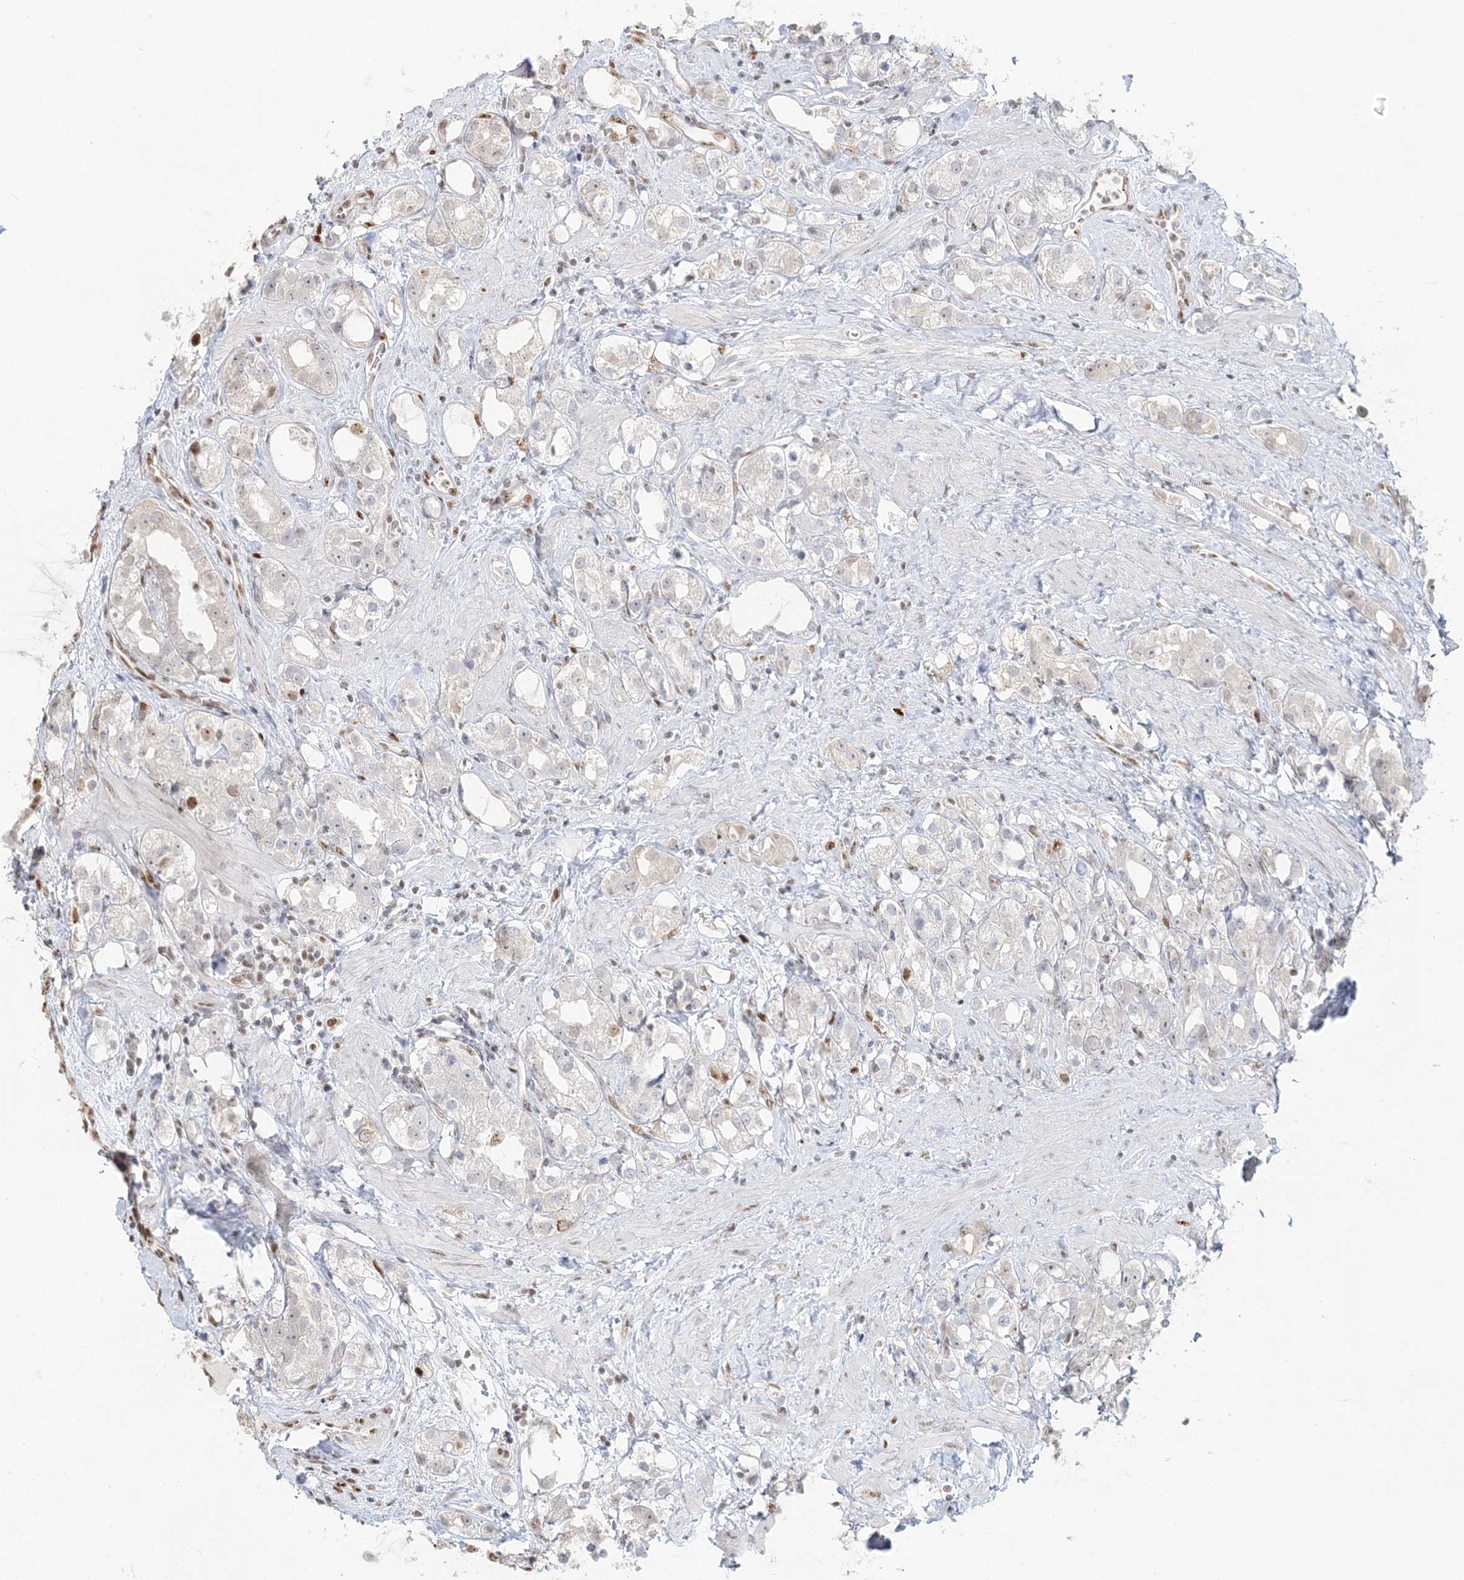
{"staining": {"intensity": "negative", "quantity": "none", "location": "none"}, "tissue": "prostate cancer", "cell_type": "Tumor cells", "image_type": "cancer", "snomed": [{"axis": "morphology", "description": "Adenocarcinoma, NOS"}, {"axis": "topography", "description": "Prostate"}], "caption": "Immunohistochemical staining of adenocarcinoma (prostate) displays no significant staining in tumor cells. (Immunohistochemistry, brightfield microscopy, high magnification).", "gene": "SUMO2", "patient": {"sex": "male", "age": 79}}